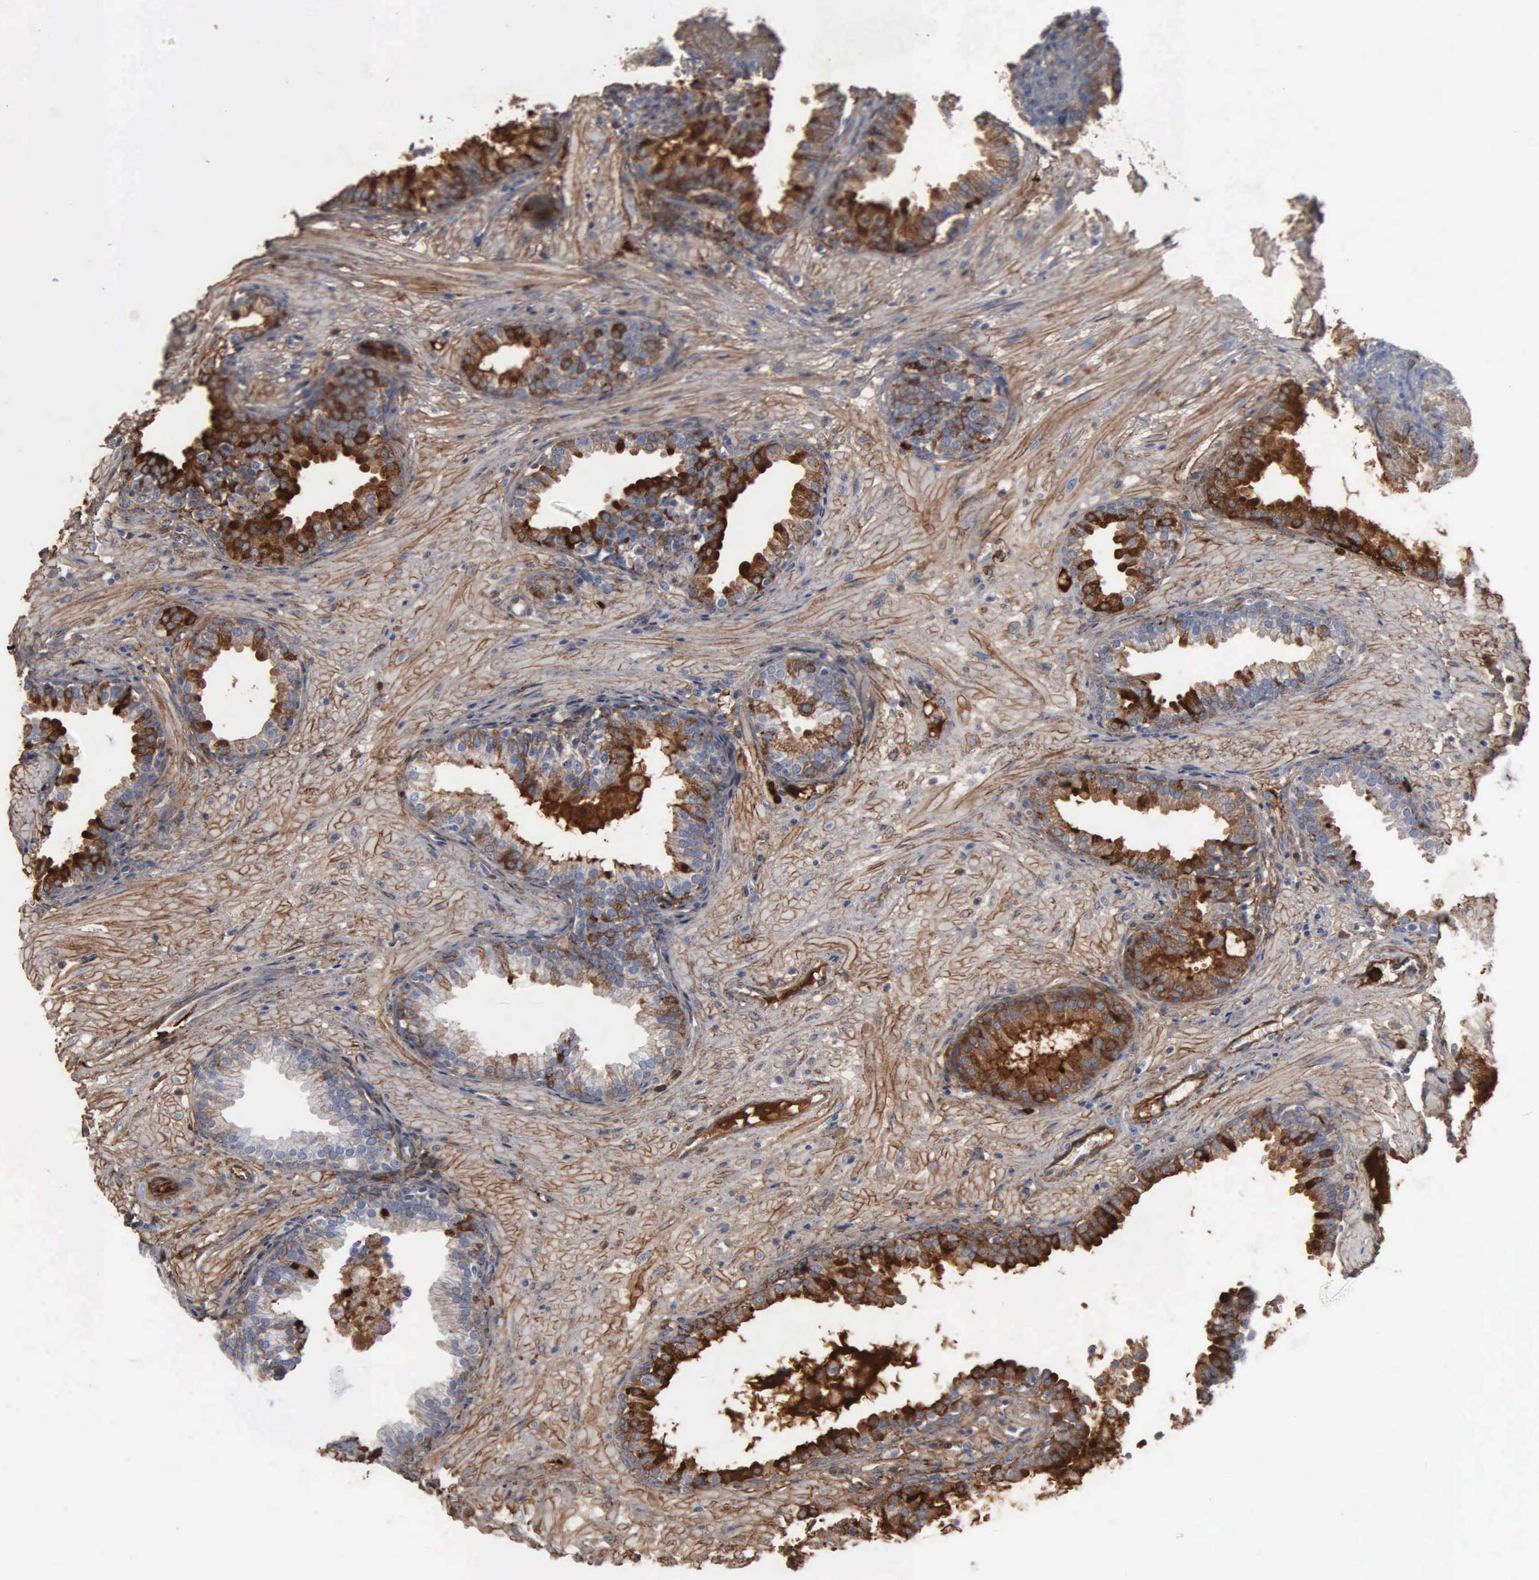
{"staining": {"intensity": "moderate", "quantity": "25%-75%", "location": "cytoplasmic/membranous"}, "tissue": "prostate", "cell_type": "Glandular cells", "image_type": "normal", "snomed": [{"axis": "morphology", "description": "Normal tissue, NOS"}, {"axis": "topography", "description": "Prostate"}], "caption": "This is an image of IHC staining of benign prostate, which shows moderate positivity in the cytoplasmic/membranous of glandular cells.", "gene": "FN1", "patient": {"sex": "male", "age": 64}}